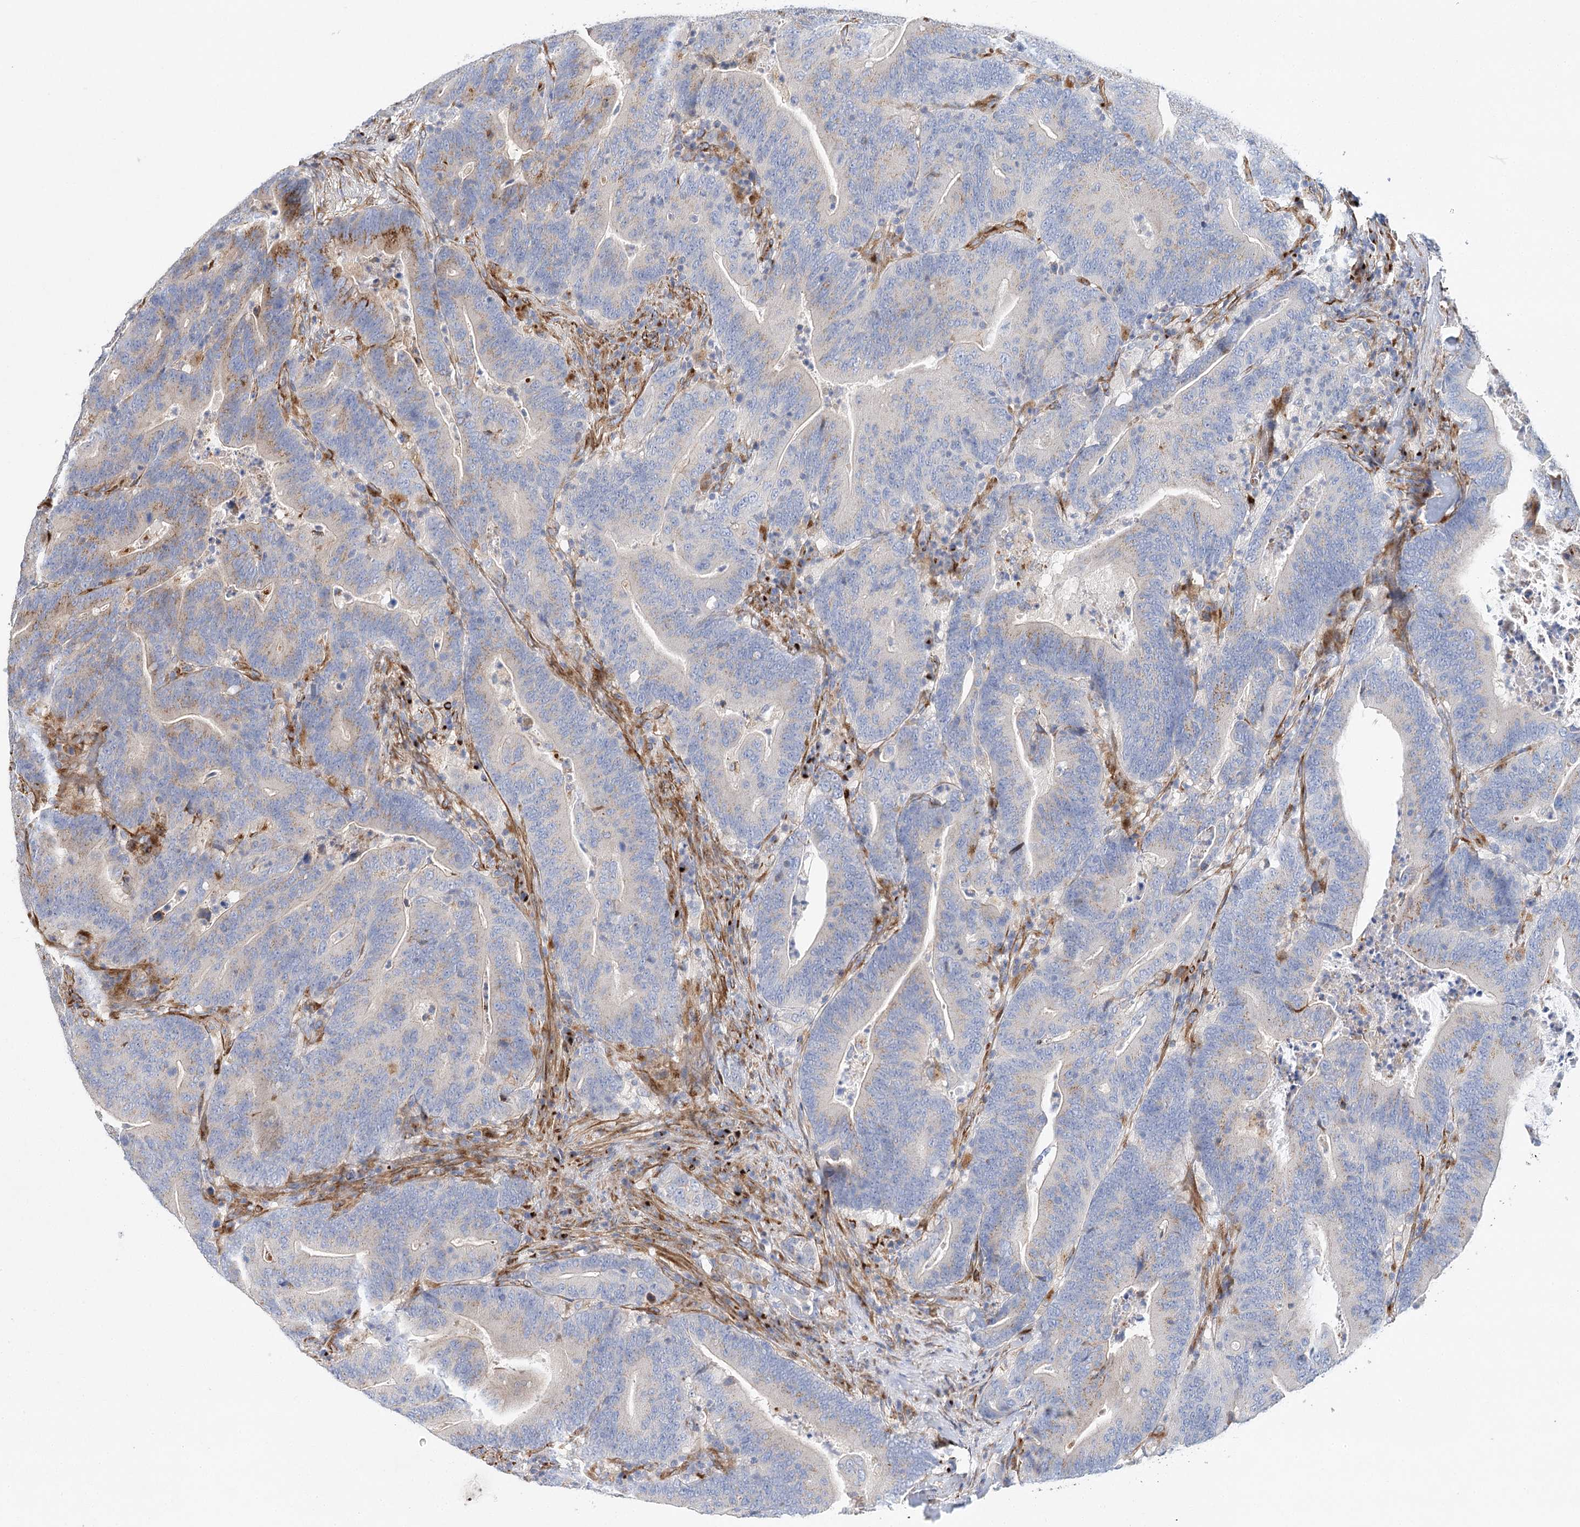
{"staining": {"intensity": "weak", "quantity": "25%-75%", "location": "cytoplasmic/membranous"}, "tissue": "colorectal cancer", "cell_type": "Tumor cells", "image_type": "cancer", "snomed": [{"axis": "morphology", "description": "Adenocarcinoma, NOS"}, {"axis": "topography", "description": "Colon"}], "caption": "Protein staining demonstrates weak cytoplasmic/membranous staining in approximately 25%-75% of tumor cells in colorectal cancer. (IHC, brightfield microscopy, high magnification).", "gene": "ABRAXAS2", "patient": {"sex": "female", "age": 67}}